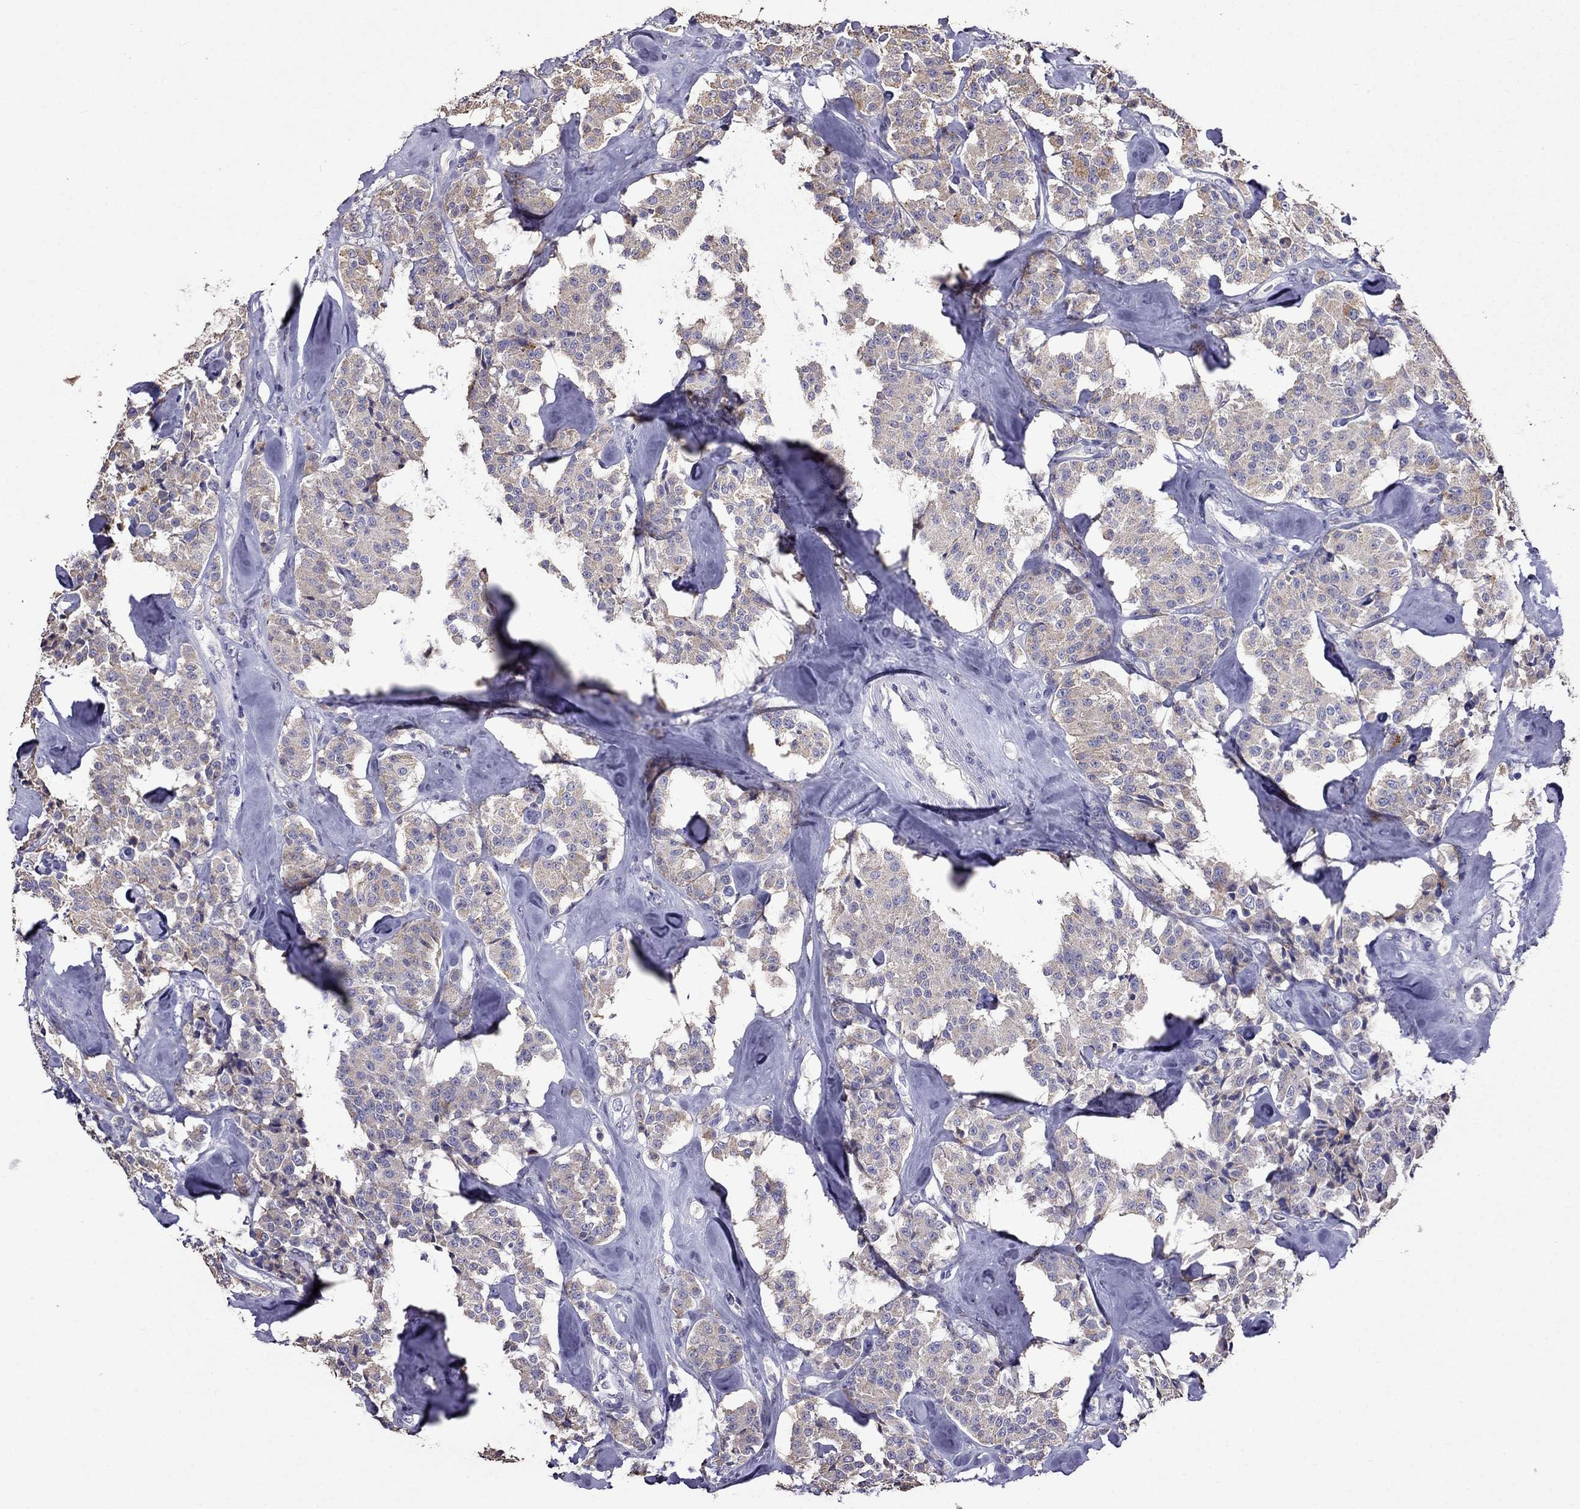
{"staining": {"intensity": "weak", "quantity": "<25%", "location": "cytoplasmic/membranous"}, "tissue": "carcinoid", "cell_type": "Tumor cells", "image_type": "cancer", "snomed": [{"axis": "morphology", "description": "Carcinoid, malignant, NOS"}, {"axis": "topography", "description": "Pancreas"}], "caption": "Human carcinoid stained for a protein using immunohistochemistry shows no positivity in tumor cells.", "gene": "AK5", "patient": {"sex": "male", "age": 41}}